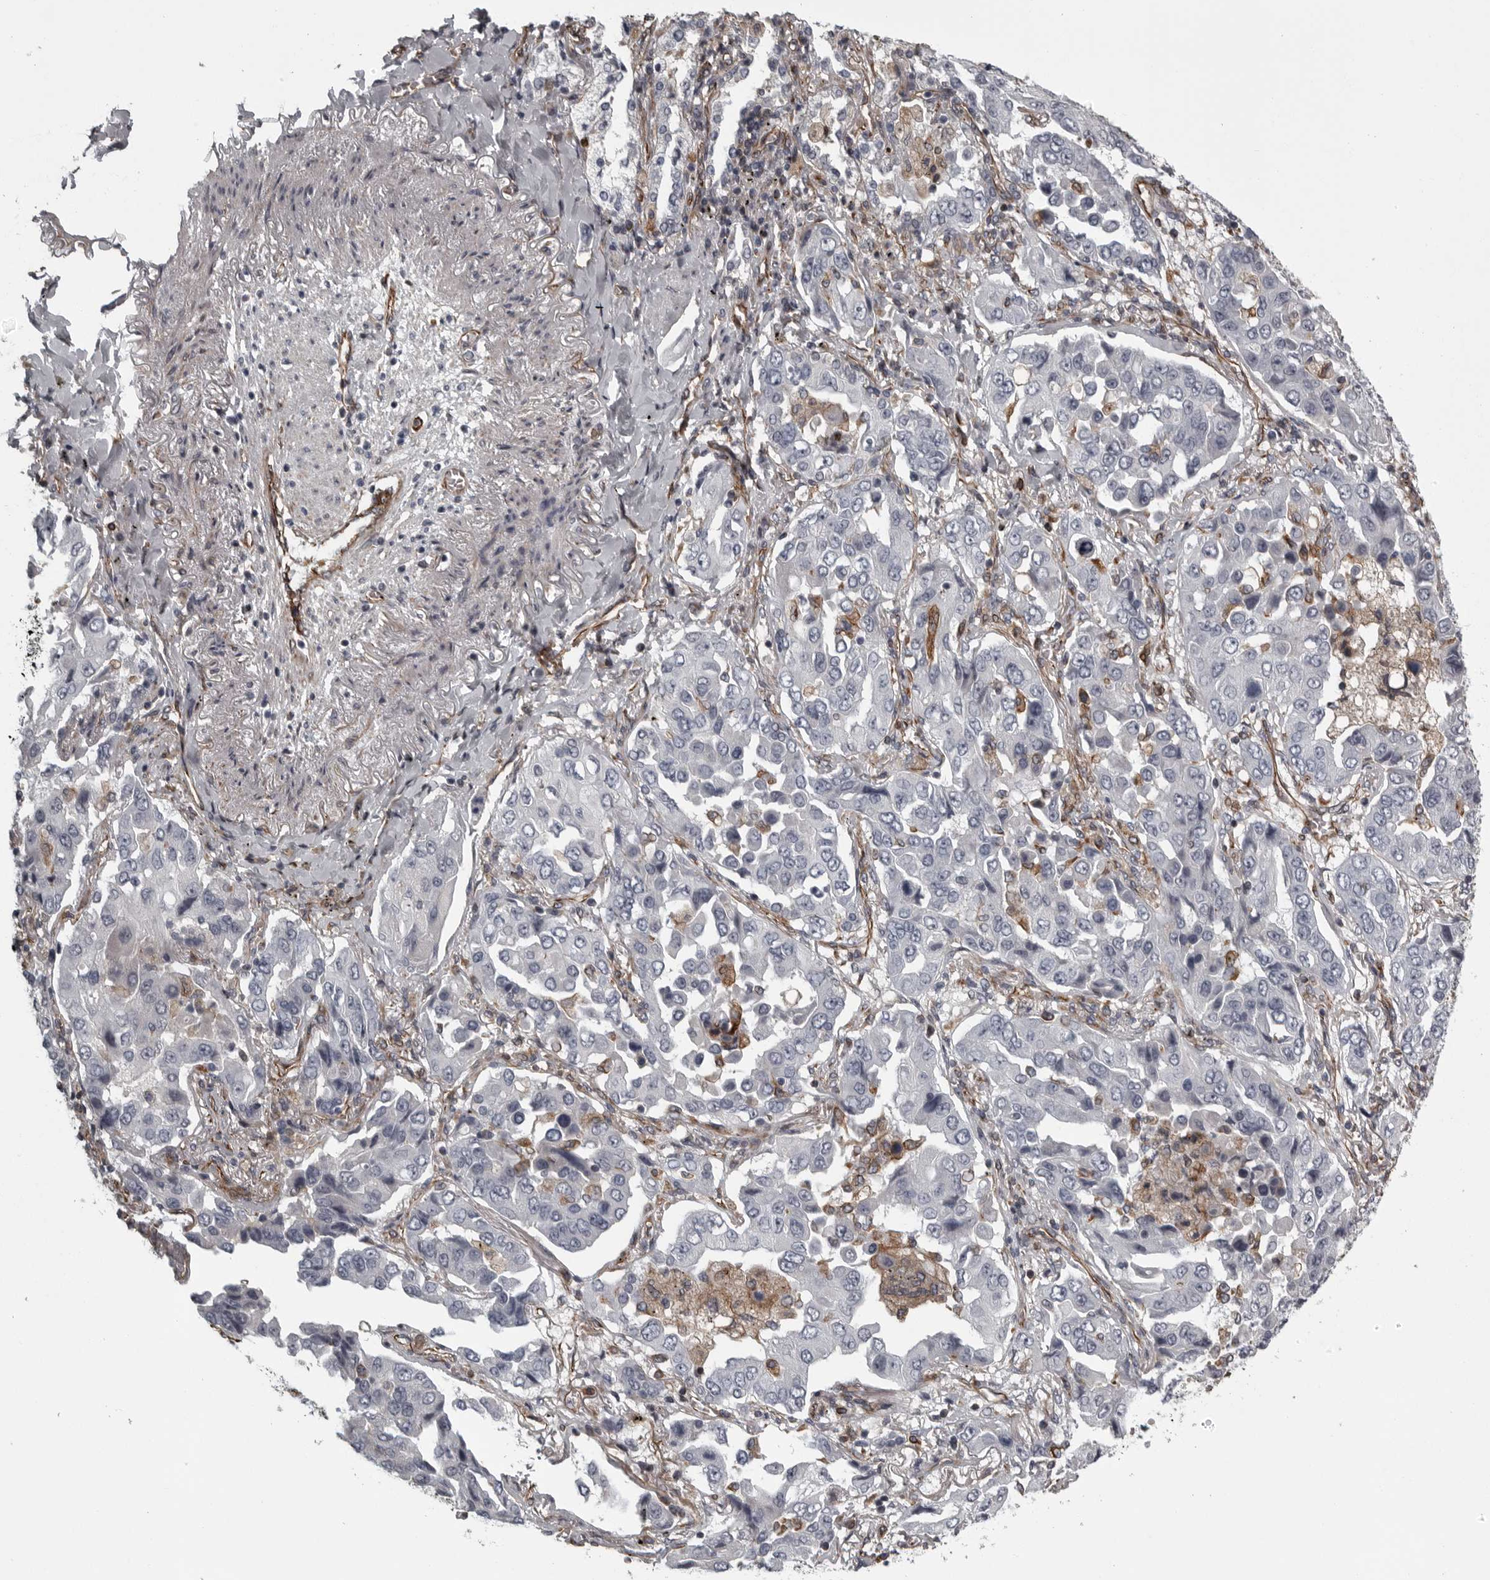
{"staining": {"intensity": "negative", "quantity": "none", "location": "none"}, "tissue": "lung cancer", "cell_type": "Tumor cells", "image_type": "cancer", "snomed": [{"axis": "morphology", "description": "Adenocarcinoma, NOS"}, {"axis": "topography", "description": "Lung"}], "caption": "Immunohistochemistry histopathology image of neoplastic tissue: lung adenocarcinoma stained with DAB exhibits no significant protein staining in tumor cells.", "gene": "FAAP100", "patient": {"sex": "female", "age": 65}}